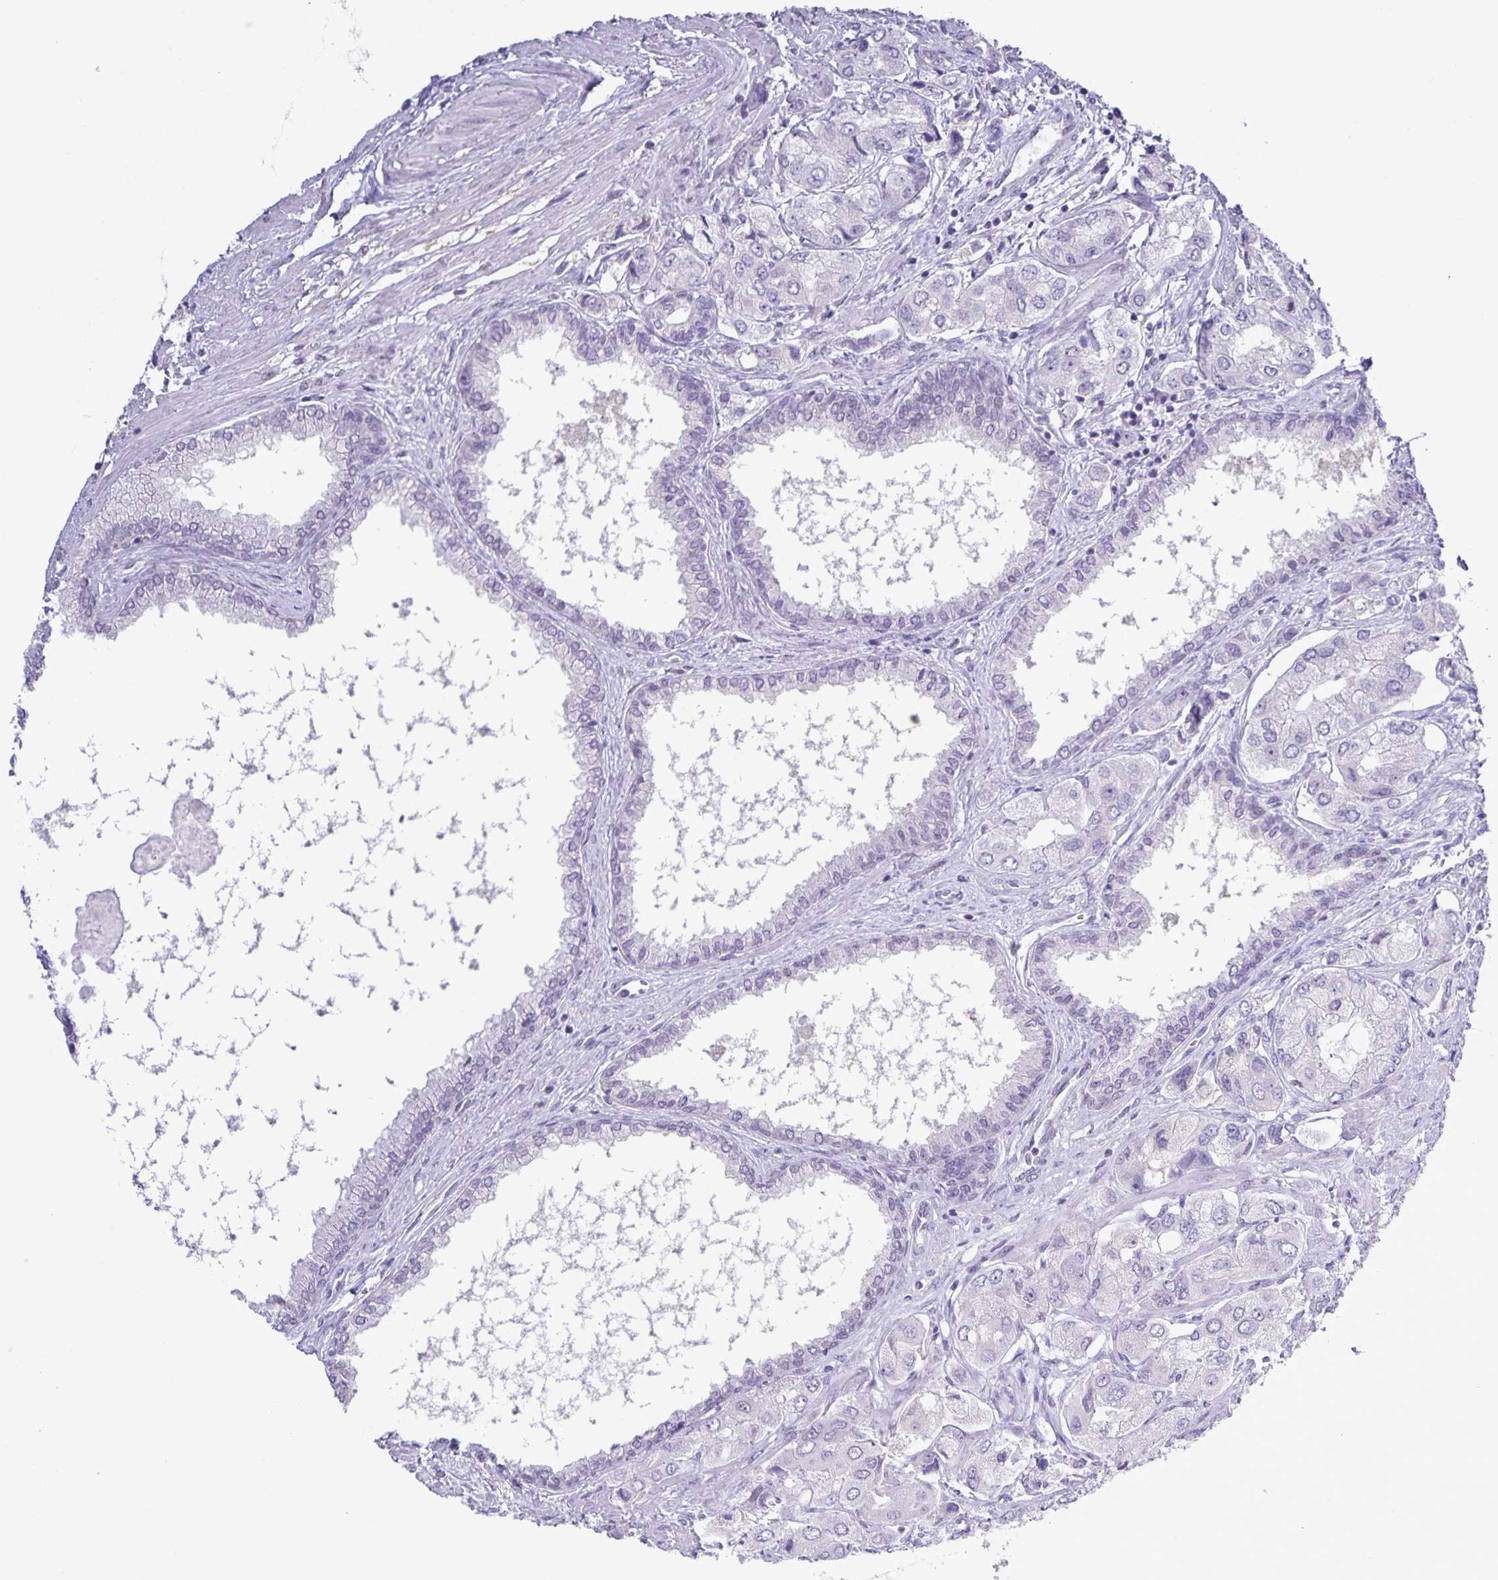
{"staining": {"intensity": "negative", "quantity": "none", "location": "none"}, "tissue": "prostate cancer", "cell_type": "Tumor cells", "image_type": "cancer", "snomed": [{"axis": "morphology", "description": "Adenocarcinoma, Low grade"}, {"axis": "topography", "description": "Prostate"}], "caption": "Tumor cells show no significant protein expression in adenocarcinoma (low-grade) (prostate). Nuclei are stained in blue.", "gene": "ONECUT2", "patient": {"sex": "male", "age": 69}}